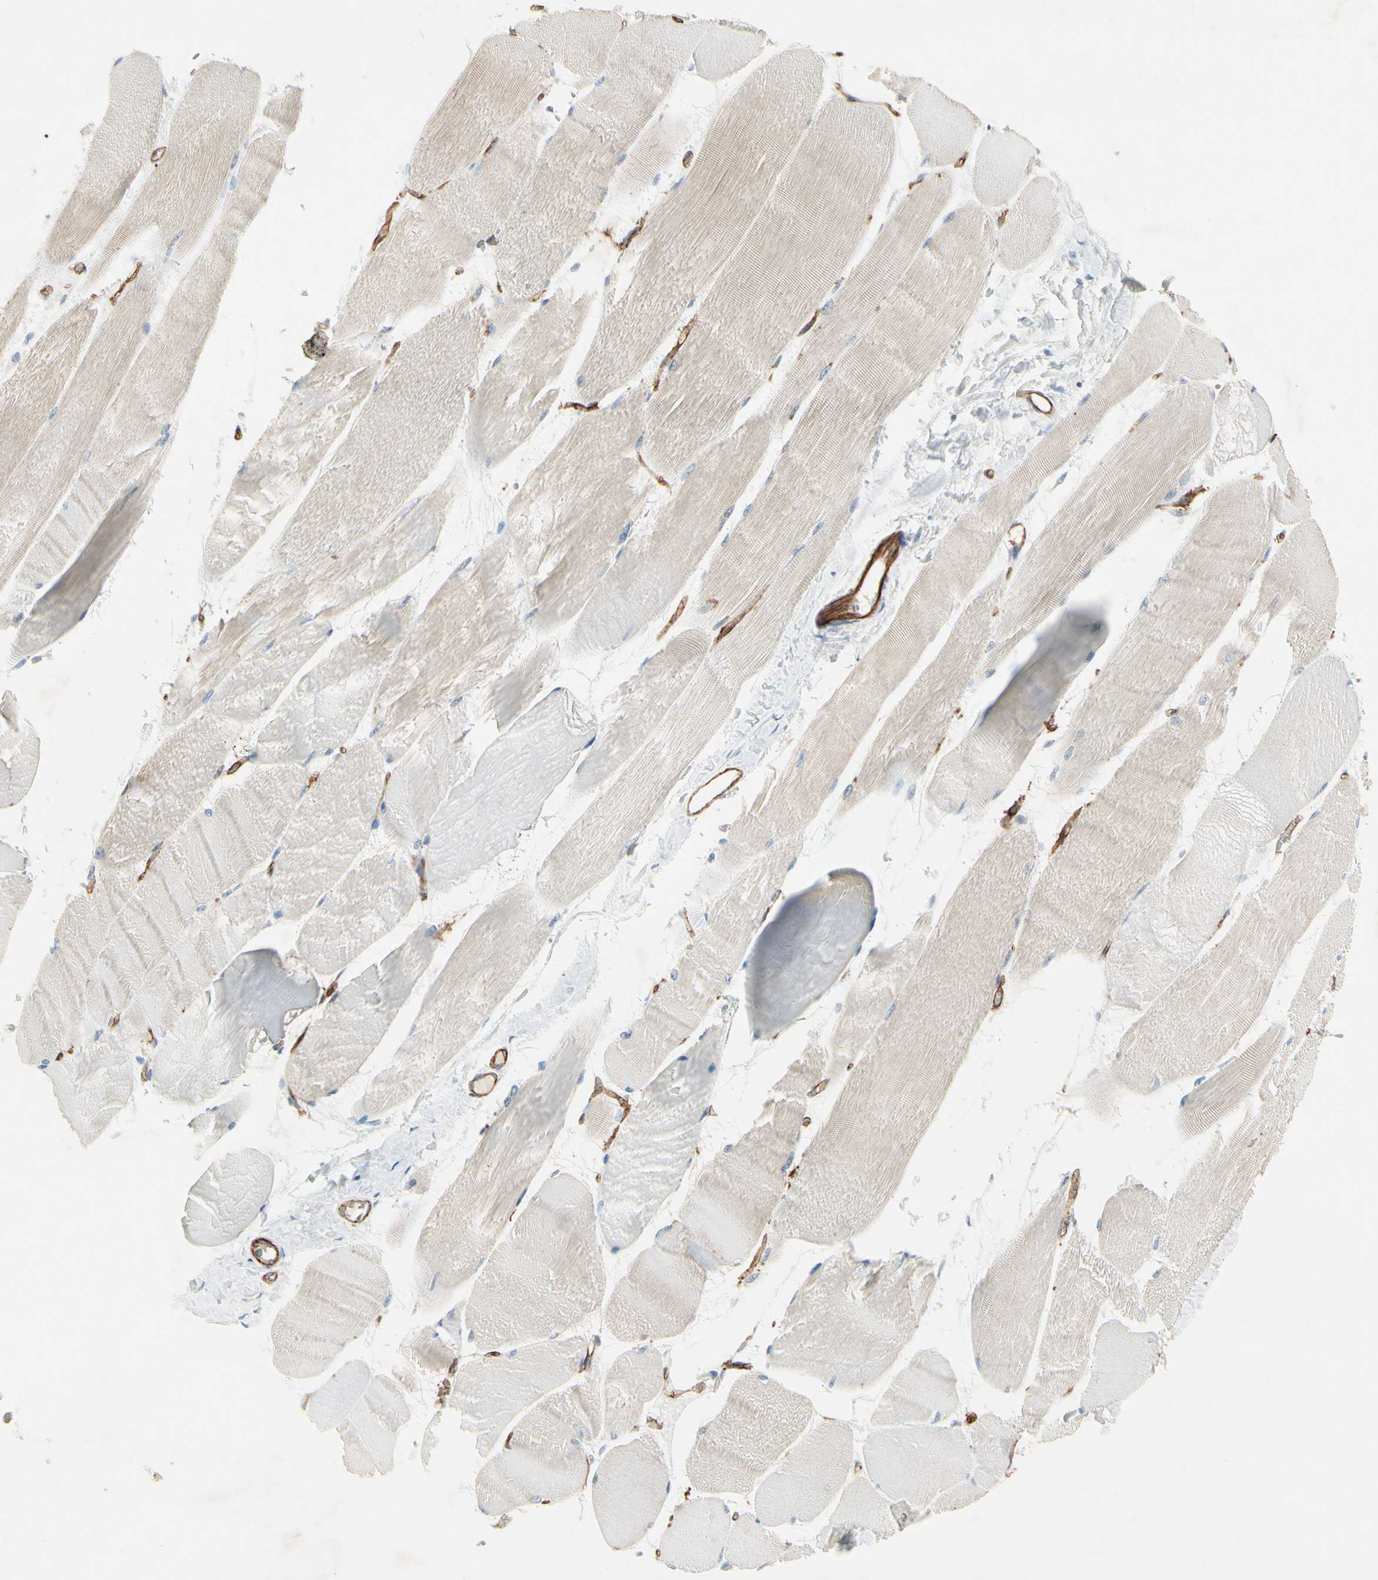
{"staining": {"intensity": "weak", "quantity": "25%-75%", "location": "cytoplasmic/membranous"}, "tissue": "skeletal muscle", "cell_type": "Myocytes", "image_type": "normal", "snomed": [{"axis": "morphology", "description": "Normal tissue, NOS"}, {"axis": "morphology", "description": "Squamous cell carcinoma, NOS"}, {"axis": "topography", "description": "Skeletal muscle"}], "caption": "Skeletal muscle stained with a brown dye demonstrates weak cytoplasmic/membranous positive positivity in approximately 25%-75% of myocytes.", "gene": "CD93", "patient": {"sex": "male", "age": 51}}